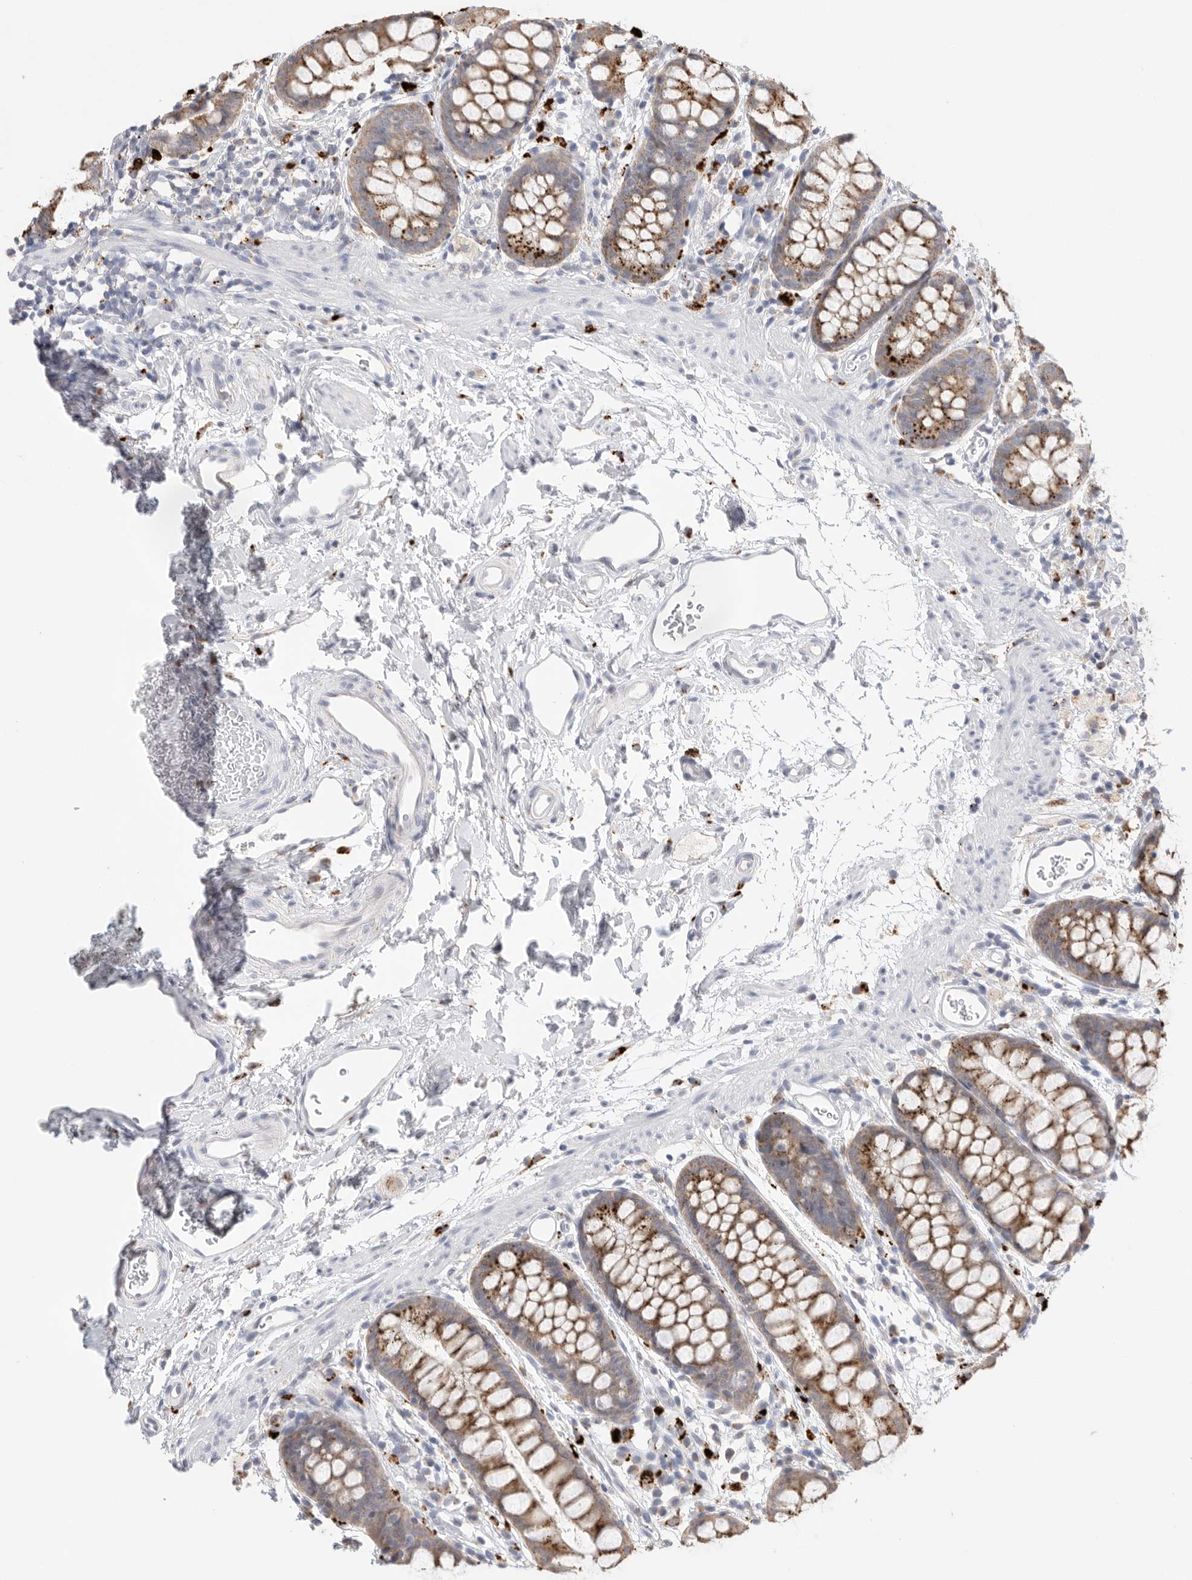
{"staining": {"intensity": "strong", "quantity": ">75%", "location": "cytoplasmic/membranous"}, "tissue": "rectum", "cell_type": "Glandular cells", "image_type": "normal", "snomed": [{"axis": "morphology", "description": "Normal tissue, NOS"}, {"axis": "topography", "description": "Rectum"}], "caption": "DAB immunohistochemical staining of unremarkable human rectum exhibits strong cytoplasmic/membranous protein staining in approximately >75% of glandular cells. (Stains: DAB in brown, nuclei in blue, Microscopy: brightfield microscopy at high magnification).", "gene": "GGH", "patient": {"sex": "female", "age": 65}}